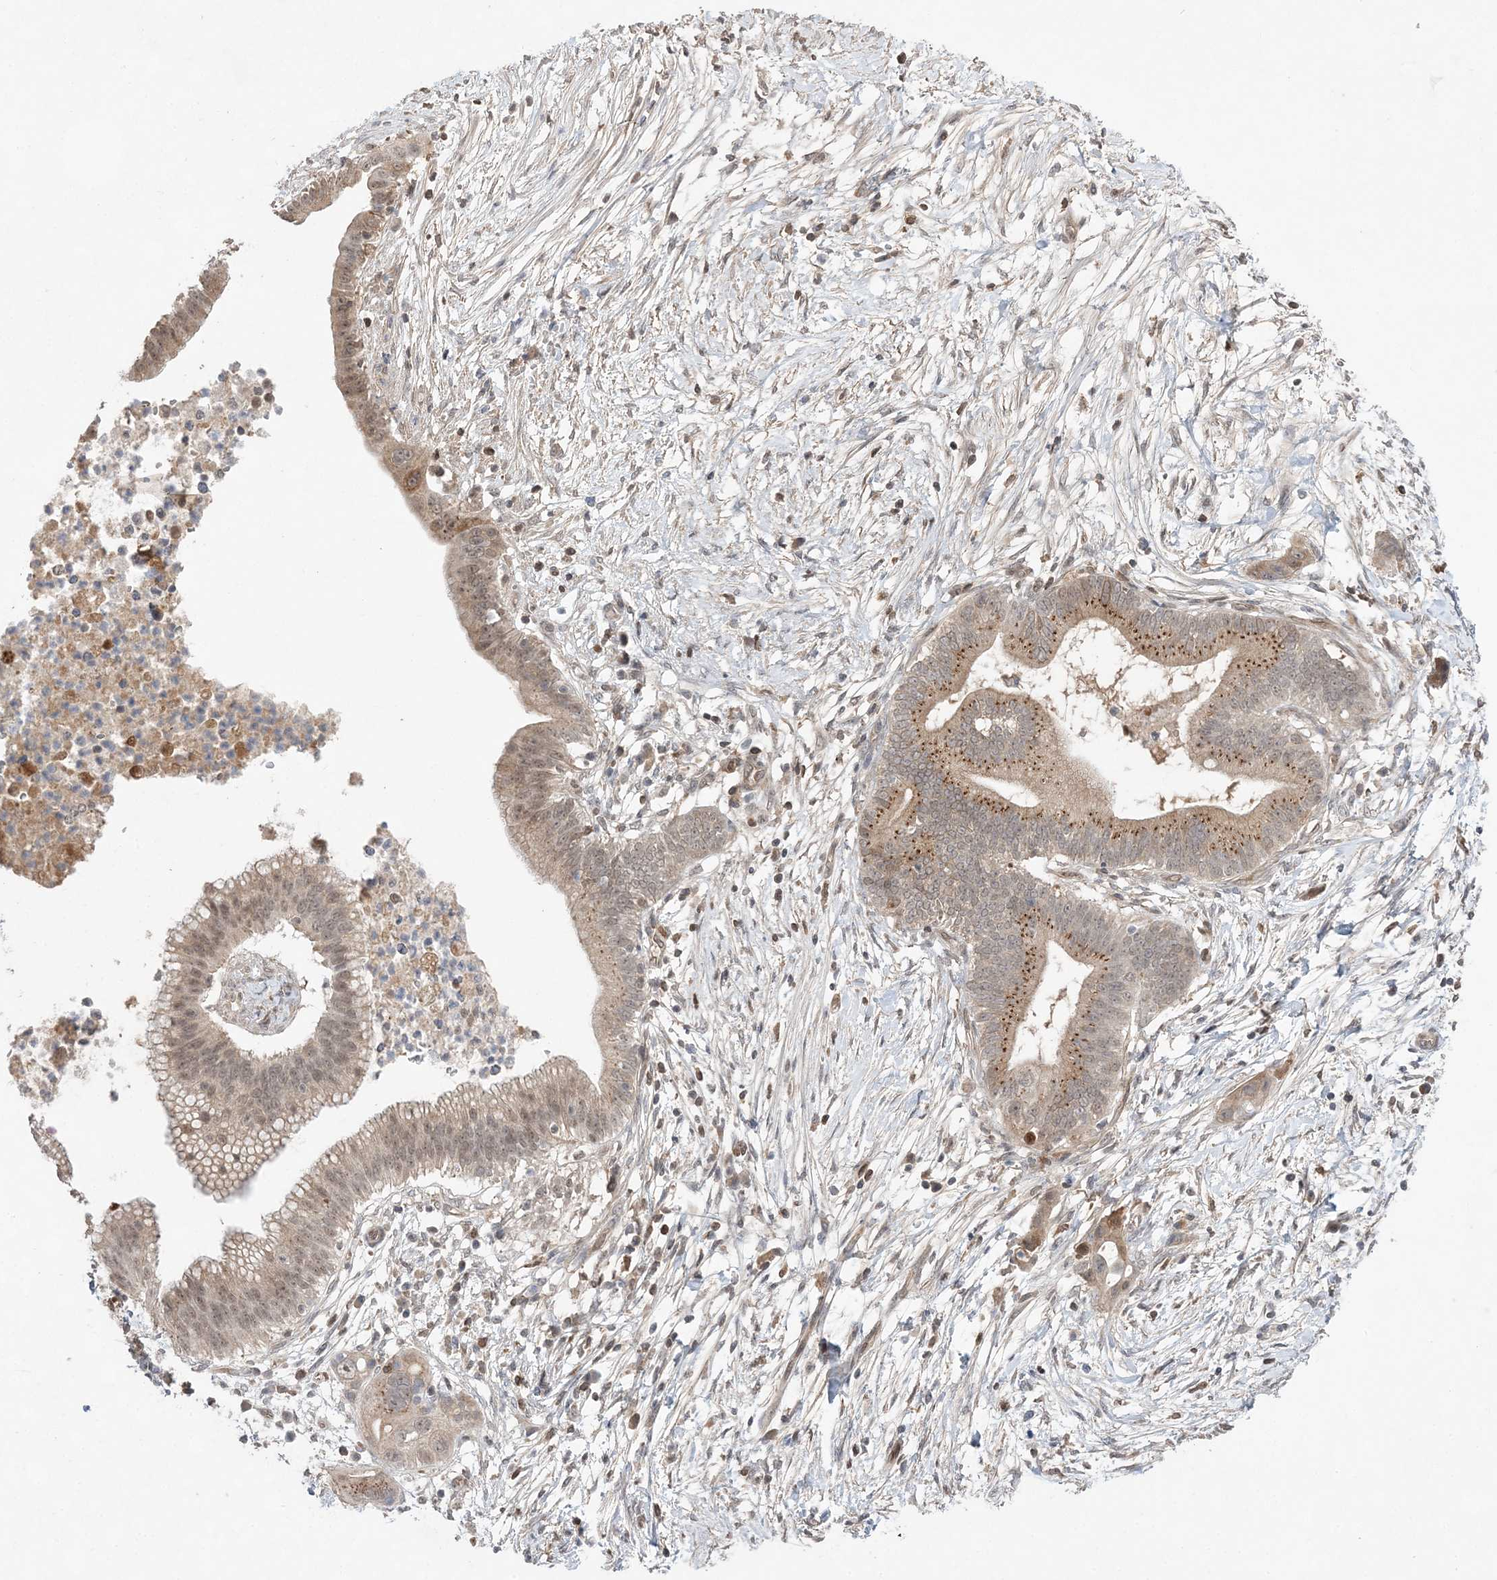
{"staining": {"intensity": "moderate", "quantity": "25%-75%", "location": "cytoplasmic/membranous,nuclear"}, "tissue": "pancreatic cancer", "cell_type": "Tumor cells", "image_type": "cancer", "snomed": [{"axis": "morphology", "description": "Adenocarcinoma, NOS"}, {"axis": "topography", "description": "Pancreas"}], "caption": "Protein staining reveals moderate cytoplasmic/membranous and nuclear positivity in approximately 25%-75% of tumor cells in pancreatic cancer (adenocarcinoma). The staining is performed using DAB (3,3'-diaminobenzidine) brown chromogen to label protein expression. The nuclei are counter-stained blue using hematoxylin.", "gene": "TMEM132B", "patient": {"sex": "male", "age": 68}}